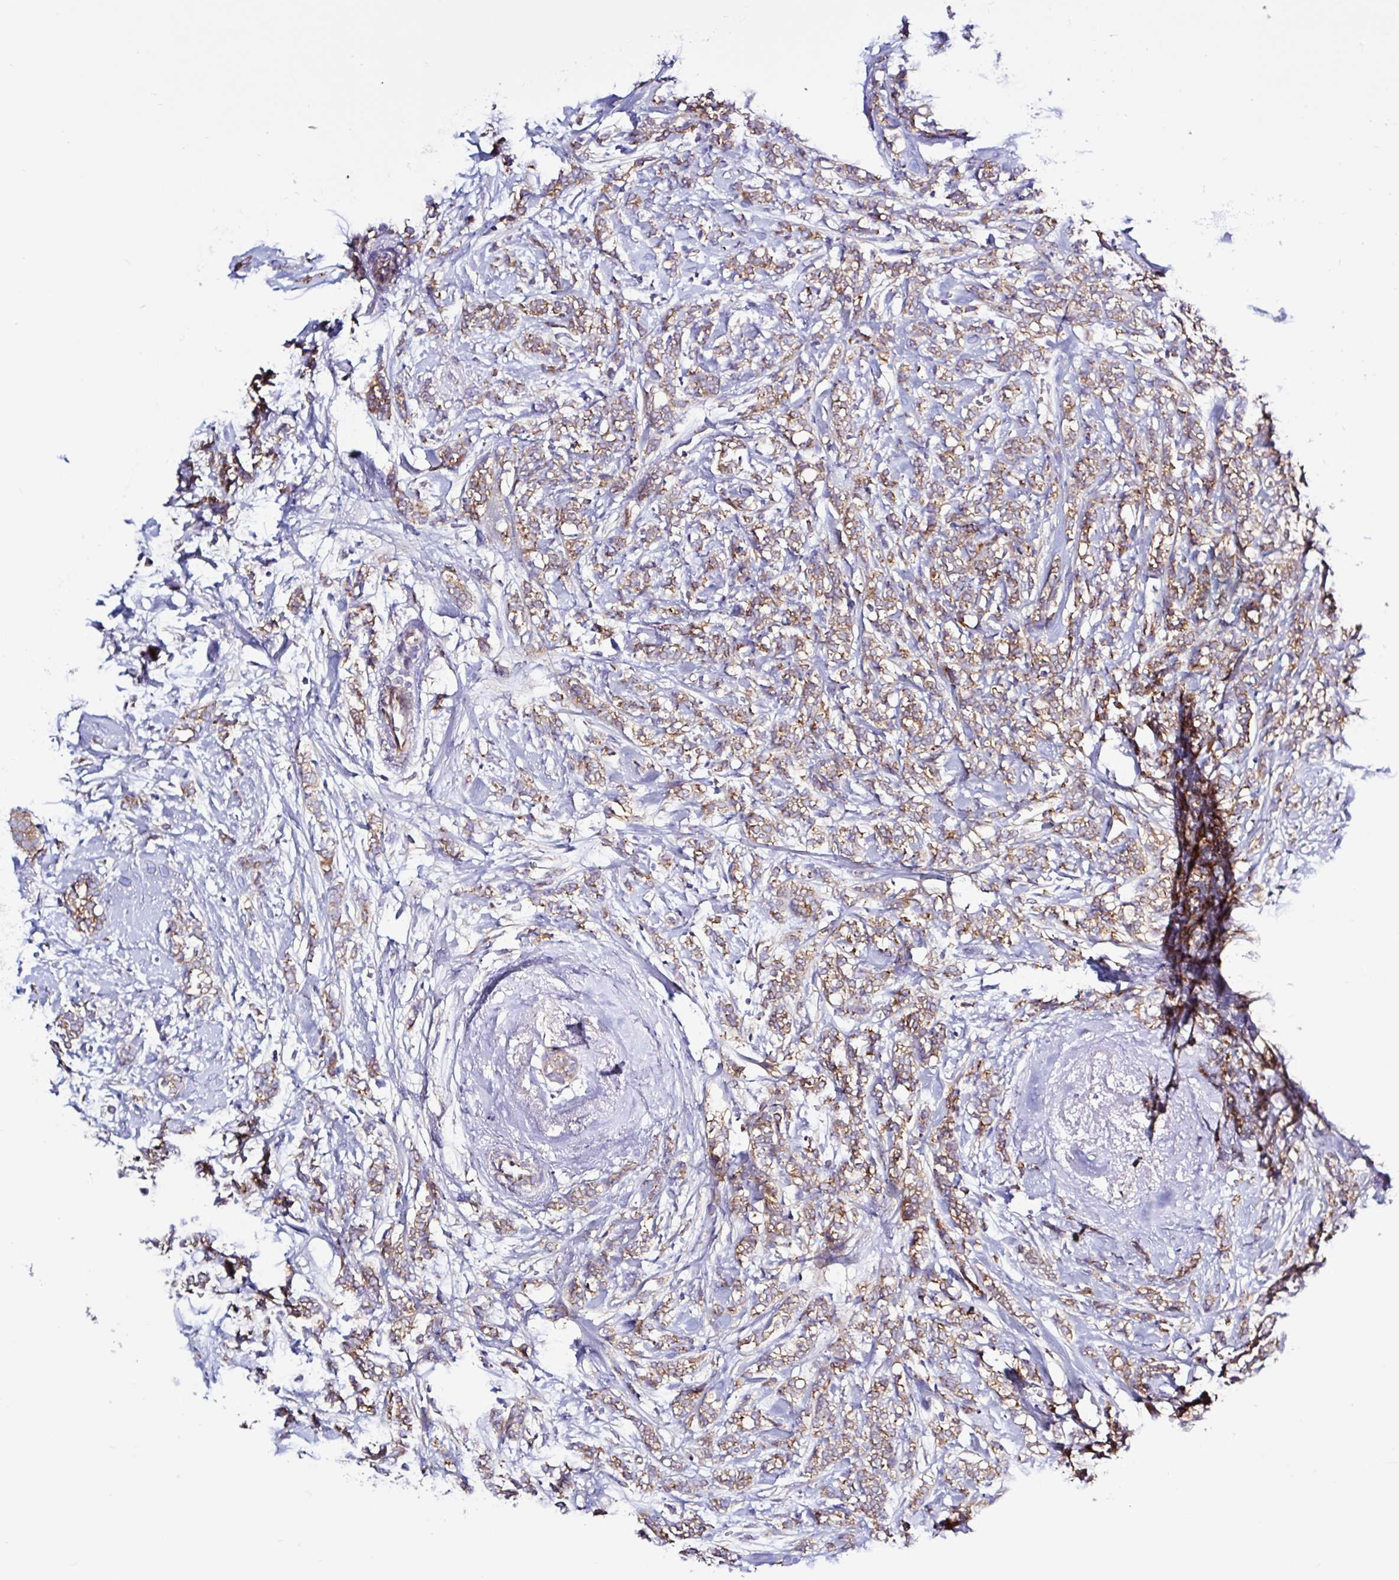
{"staining": {"intensity": "moderate", "quantity": ">75%", "location": "cytoplasmic/membranous"}, "tissue": "breast cancer", "cell_type": "Tumor cells", "image_type": "cancer", "snomed": [{"axis": "morphology", "description": "Lobular carcinoma"}, {"axis": "topography", "description": "Breast"}], "caption": "IHC (DAB) staining of human breast cancer reveals moderate cytoplasmic/membranous protein staining in approximately >75% of tumor cells. (IHC, brightfield microscopy, high magnification).", "gene": "LARS1", "patient": {"sex": "female", "age": 59}}